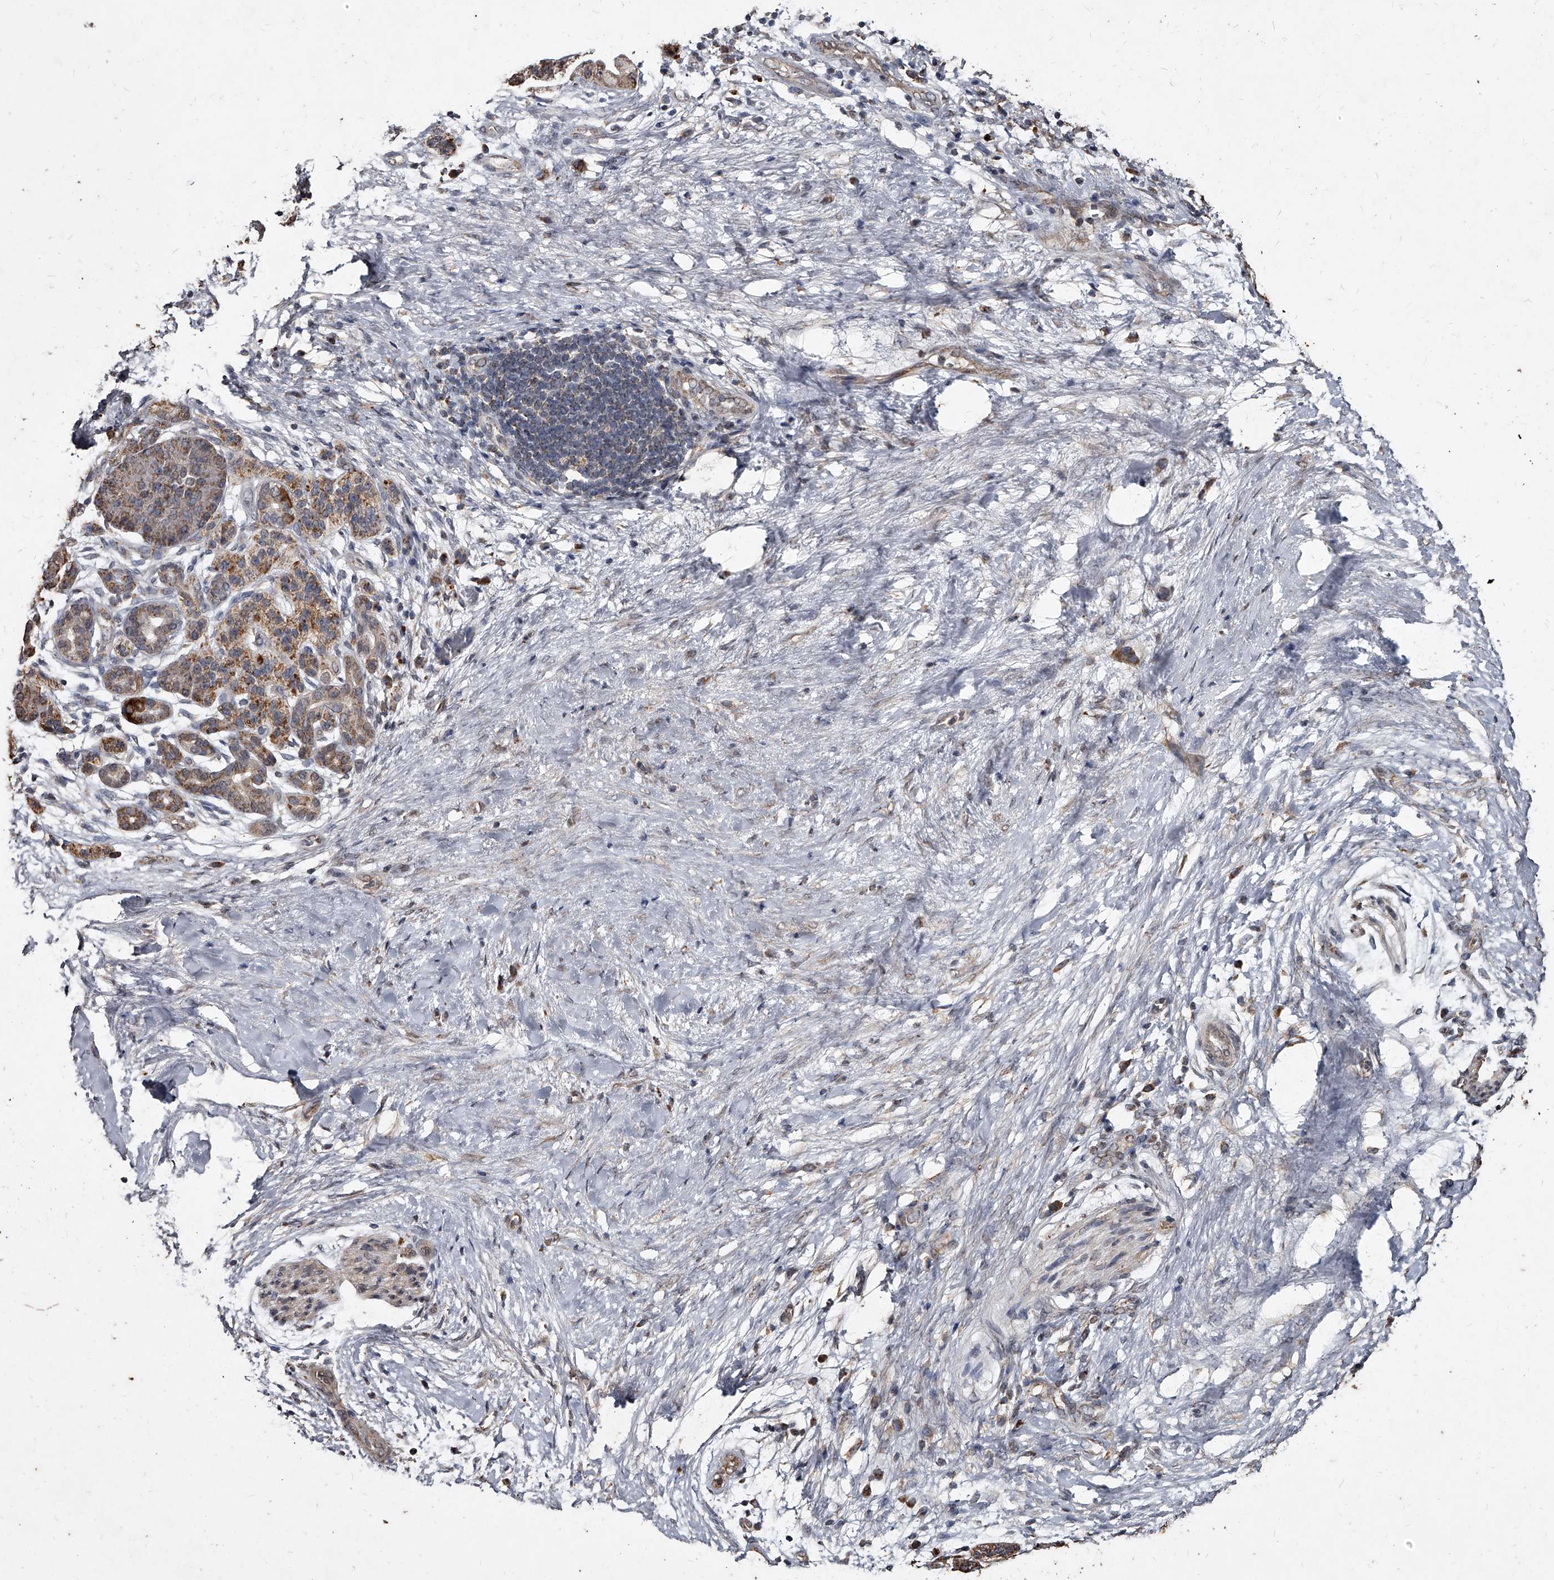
{"staining": {"intensity": "moderate", "quantity": ">75%", "location": "cytoplasmic/membranous"}, "tissue": "pancreatic cancer", "cell_type": "Tumor cells", "image_type": "cancer", "snomed": [{"axis": "morphology", "description": "Adenocarcinoma, NOS"}, {"axis": "topography", "description": "Pancreas"}], "caption": "An image of human pancreatic adenocarcinoma stained for a protein exhibits moderate cytoplasmic/membranous brown staining in tumor cells. The staining was performed using DAB to visualize the protein expression in brown, while the nuclei were stained in blue with hematoxylin (Magnification: 20x).", "gene": "GPR183", "patient": {"sex": "male", "age": 59}}